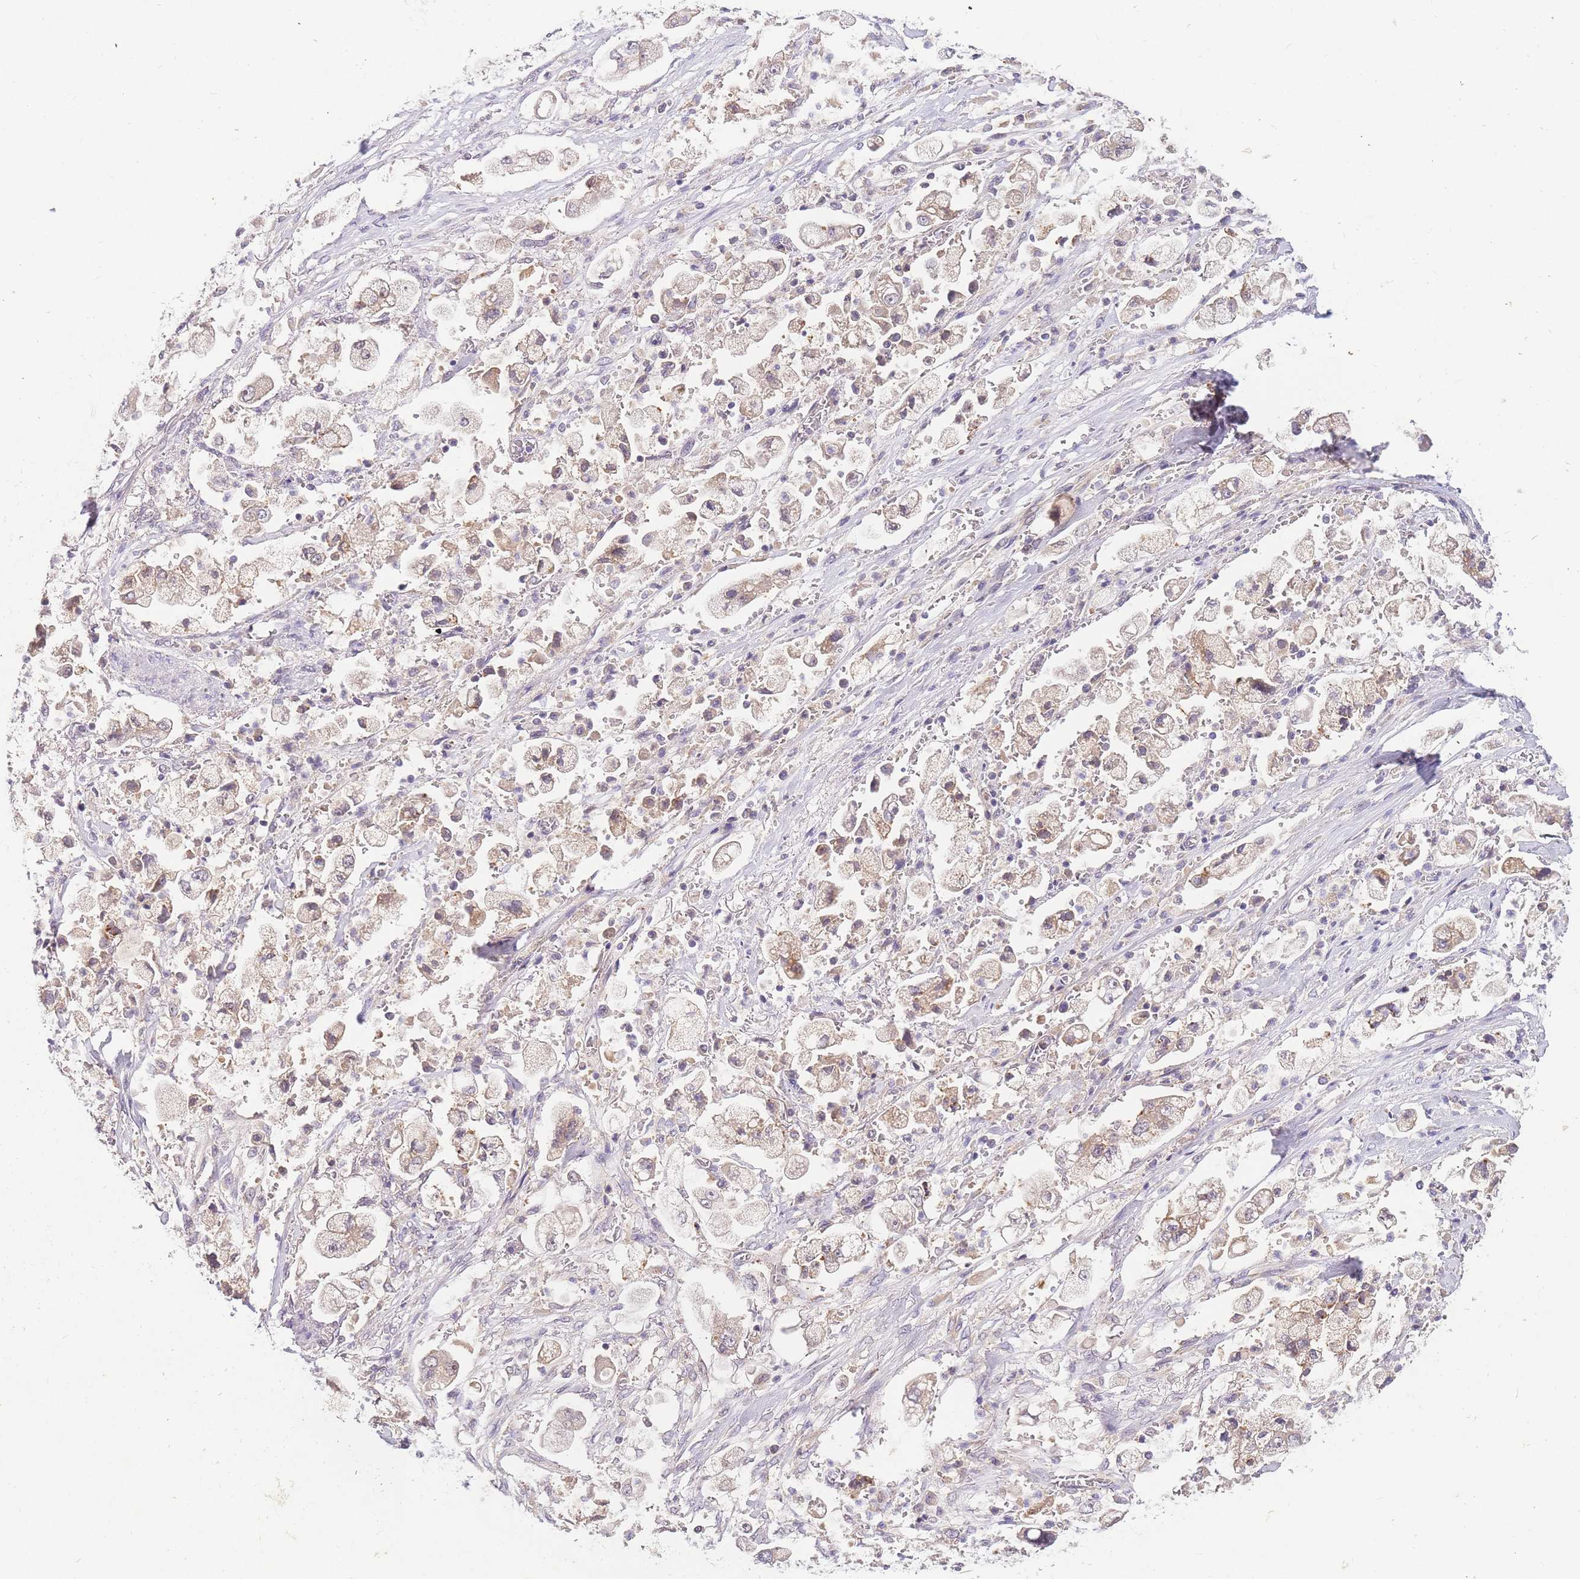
{"staining": {"intensity": "weak", "quantity": "25%-75%", "location": "cytoplasmic/membranous"}, "tissue": "stomach cancer", "cell_type": "Tumor cells", "image_type": "cancer", "snomed": [{"axis": "morphology", "description": "Adenocarcinoma, NOS"}, {"axis": "topography", "description": "Stomach"}], "caption": "Protein staining of stomach adenocarcinoma tissue demonstrates weak cytoplasmic/membranous expression in approximately 25%-75% of tumor cells. (brown staining indicates protein expression, while blue staining denotes nuclei).", "gene": "ZNF577", "patient": {"sex": "male", "age": 62}}